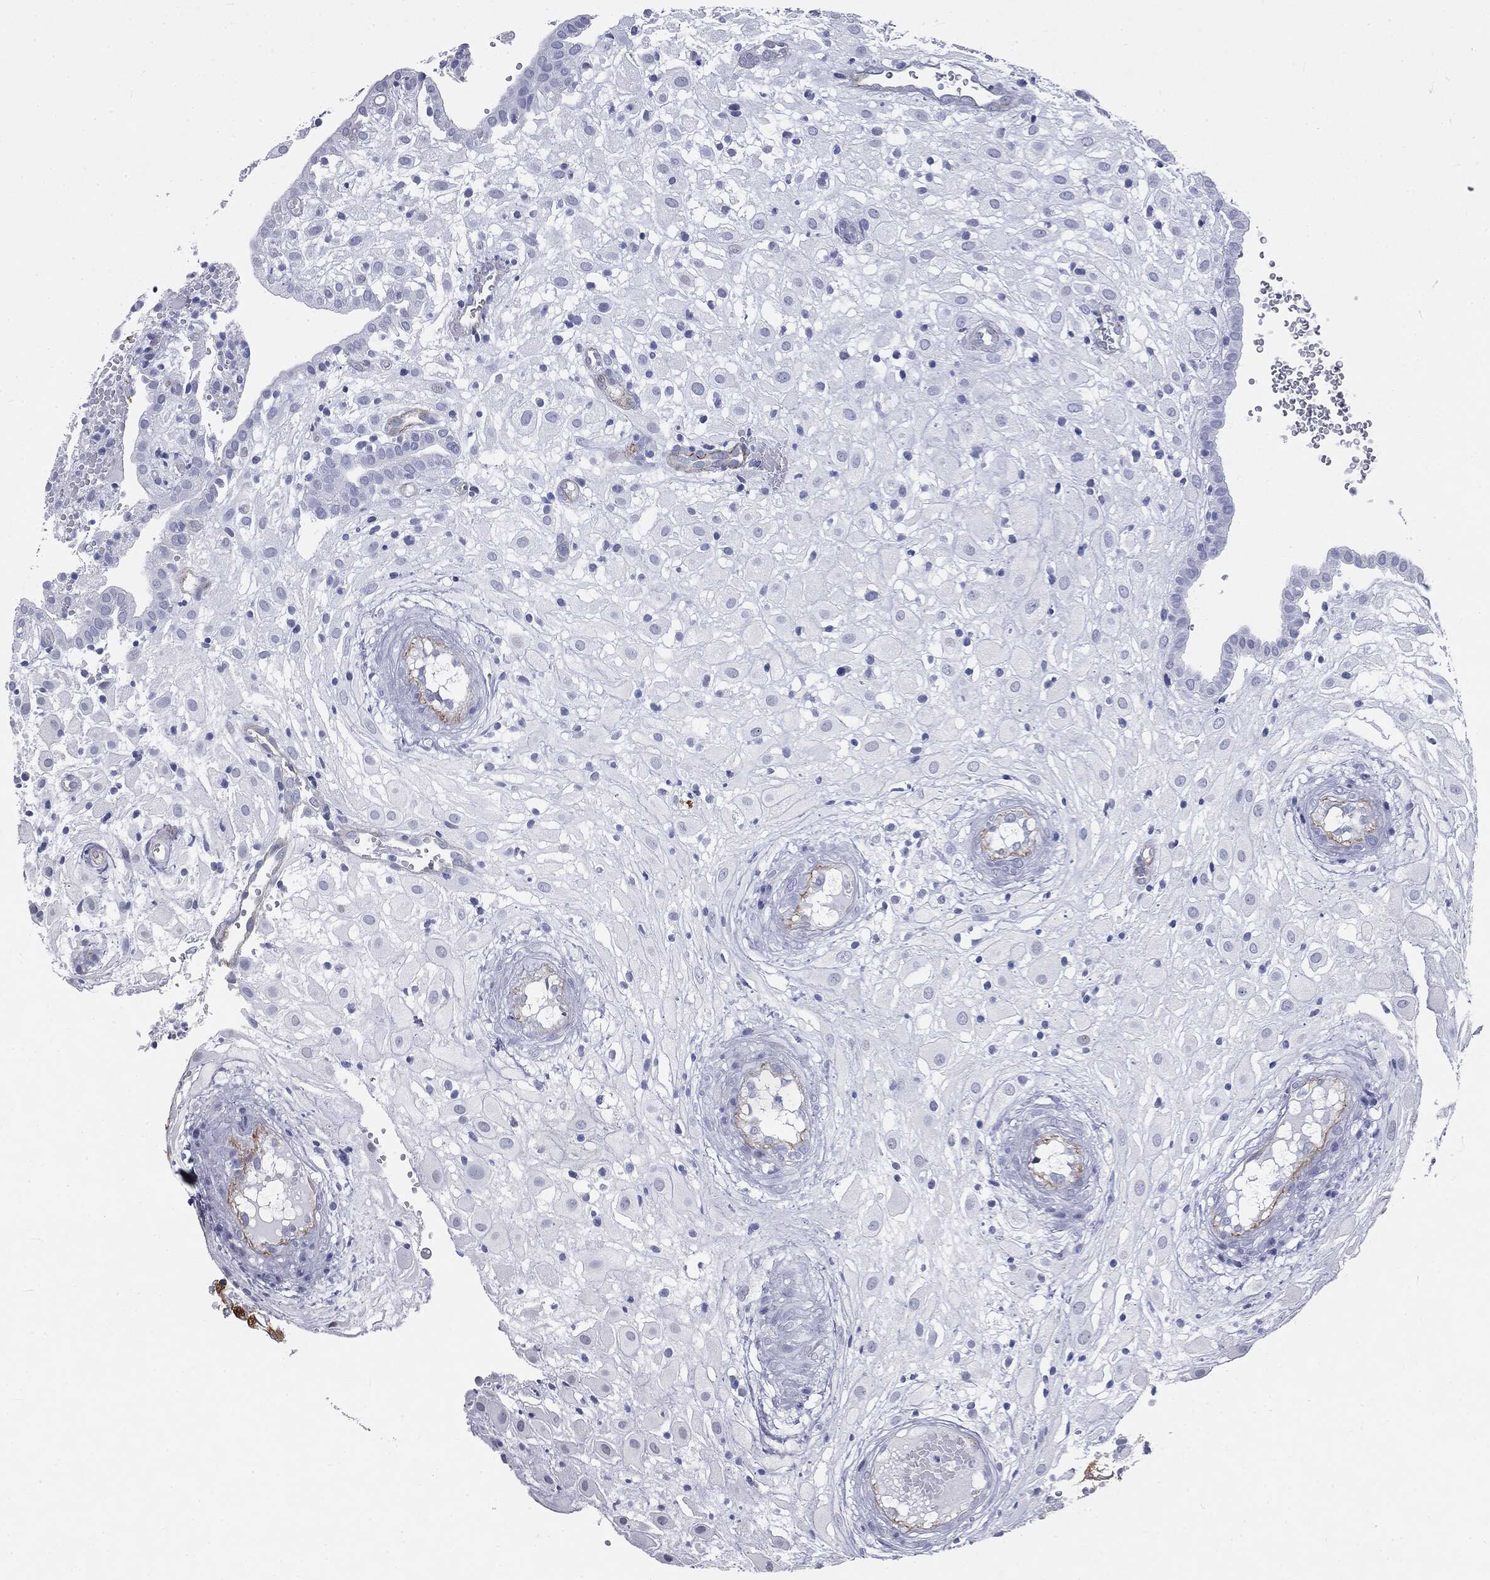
{"staining": {"intensity": "negative", "quantity": "none", "location": "none"}, "tissue": "placenta", "cell_type": "Decidual cells", "image_type": "normal", "snomed": [{"axis": "morphology", "description": "Normal tissue, NOS"}, {"axis": "topography", "description": "Placenta"}], "caption": "Human placenta stained for a protein using immunohistochemistry exhibits no positivity in decidual cells.", "gene": "MUC5AC", "patient": {"sex": "female", "age": 24}}